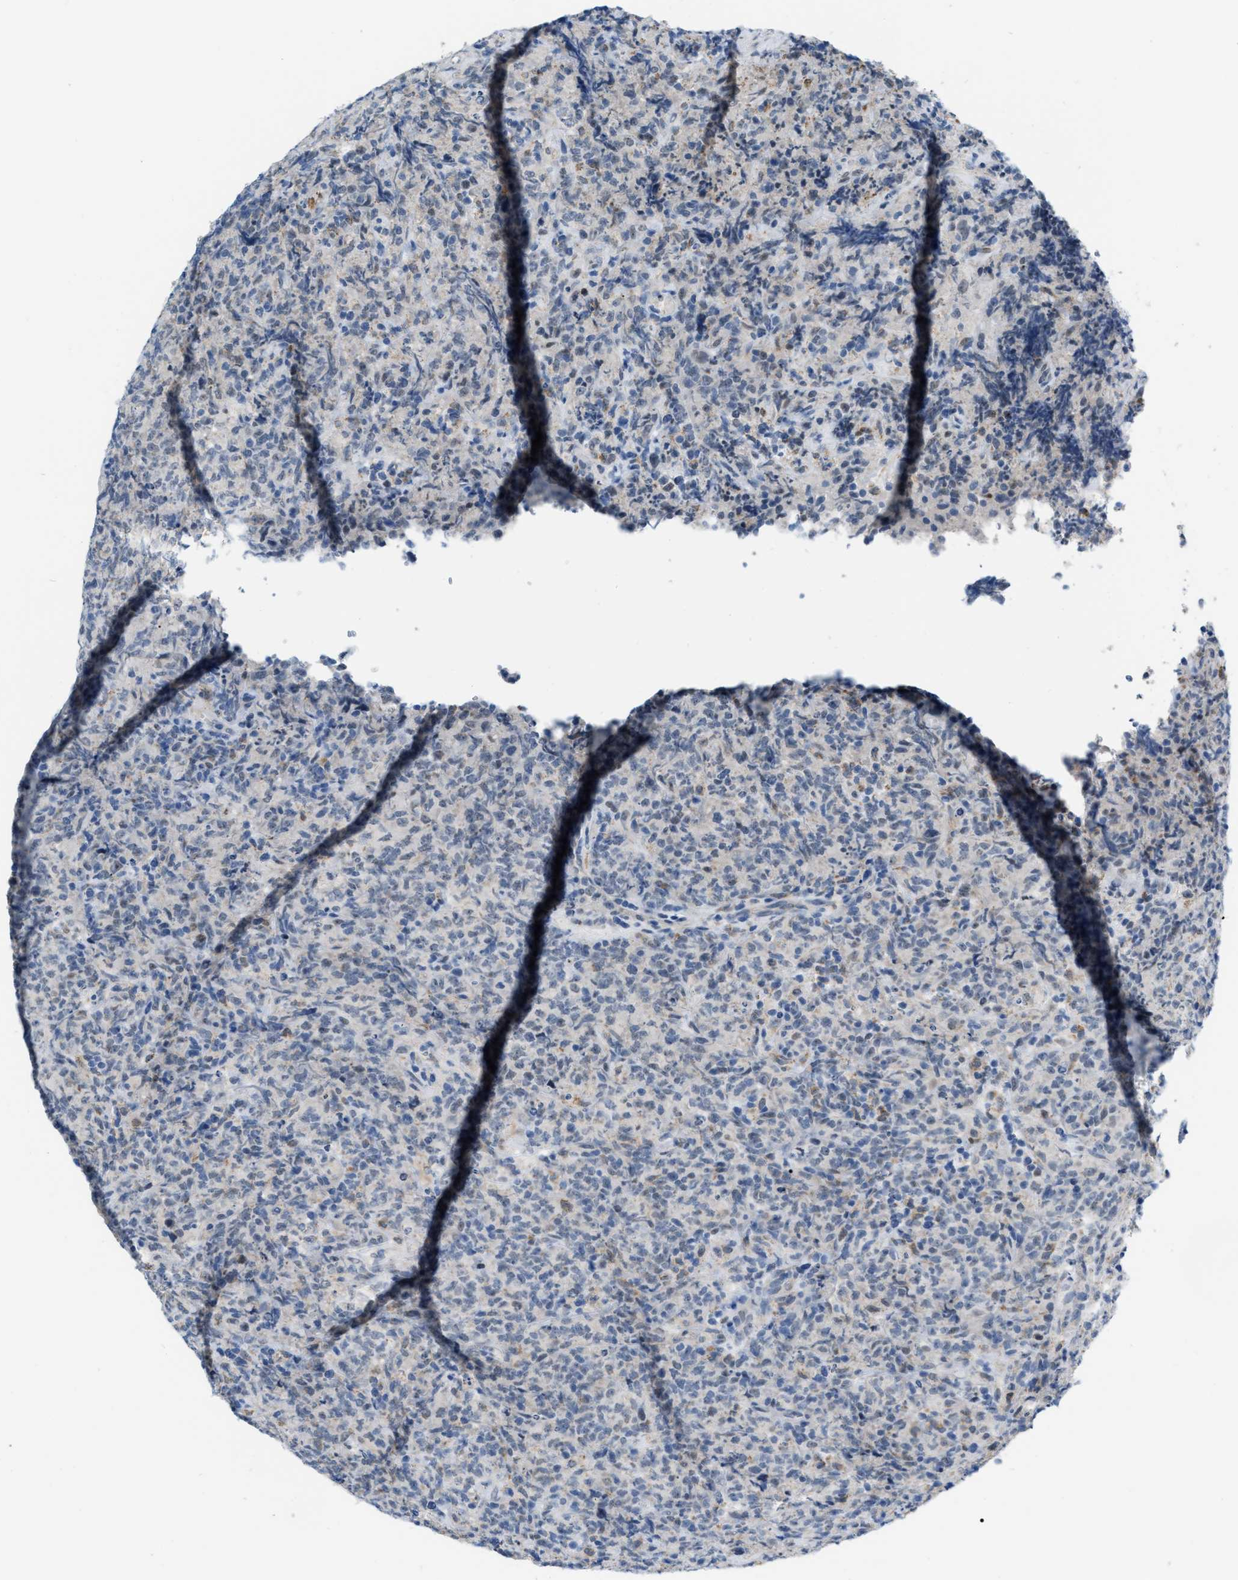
{"staining": {"intensity": "negative", "quantity": "none", "location": "none"}, "tissue": "lymphoma", "cell_type": "Tumor cells", "image_type": "cancer", "snomed": [{"axis": "morphology", "description": "Malignant lymphoma, non-Hodgkin's type, High grade"}, {"axis": "topography", "description": "Tonsil"}], "caption": "High magnification brightfield microscopy of lymphoma stained with DAB (brown) and counterstained with hematoxylin (blue): tumor cells show no significant expression.", "gene": "PHRF1", "patient": {"sex": "female", "age": 36}}